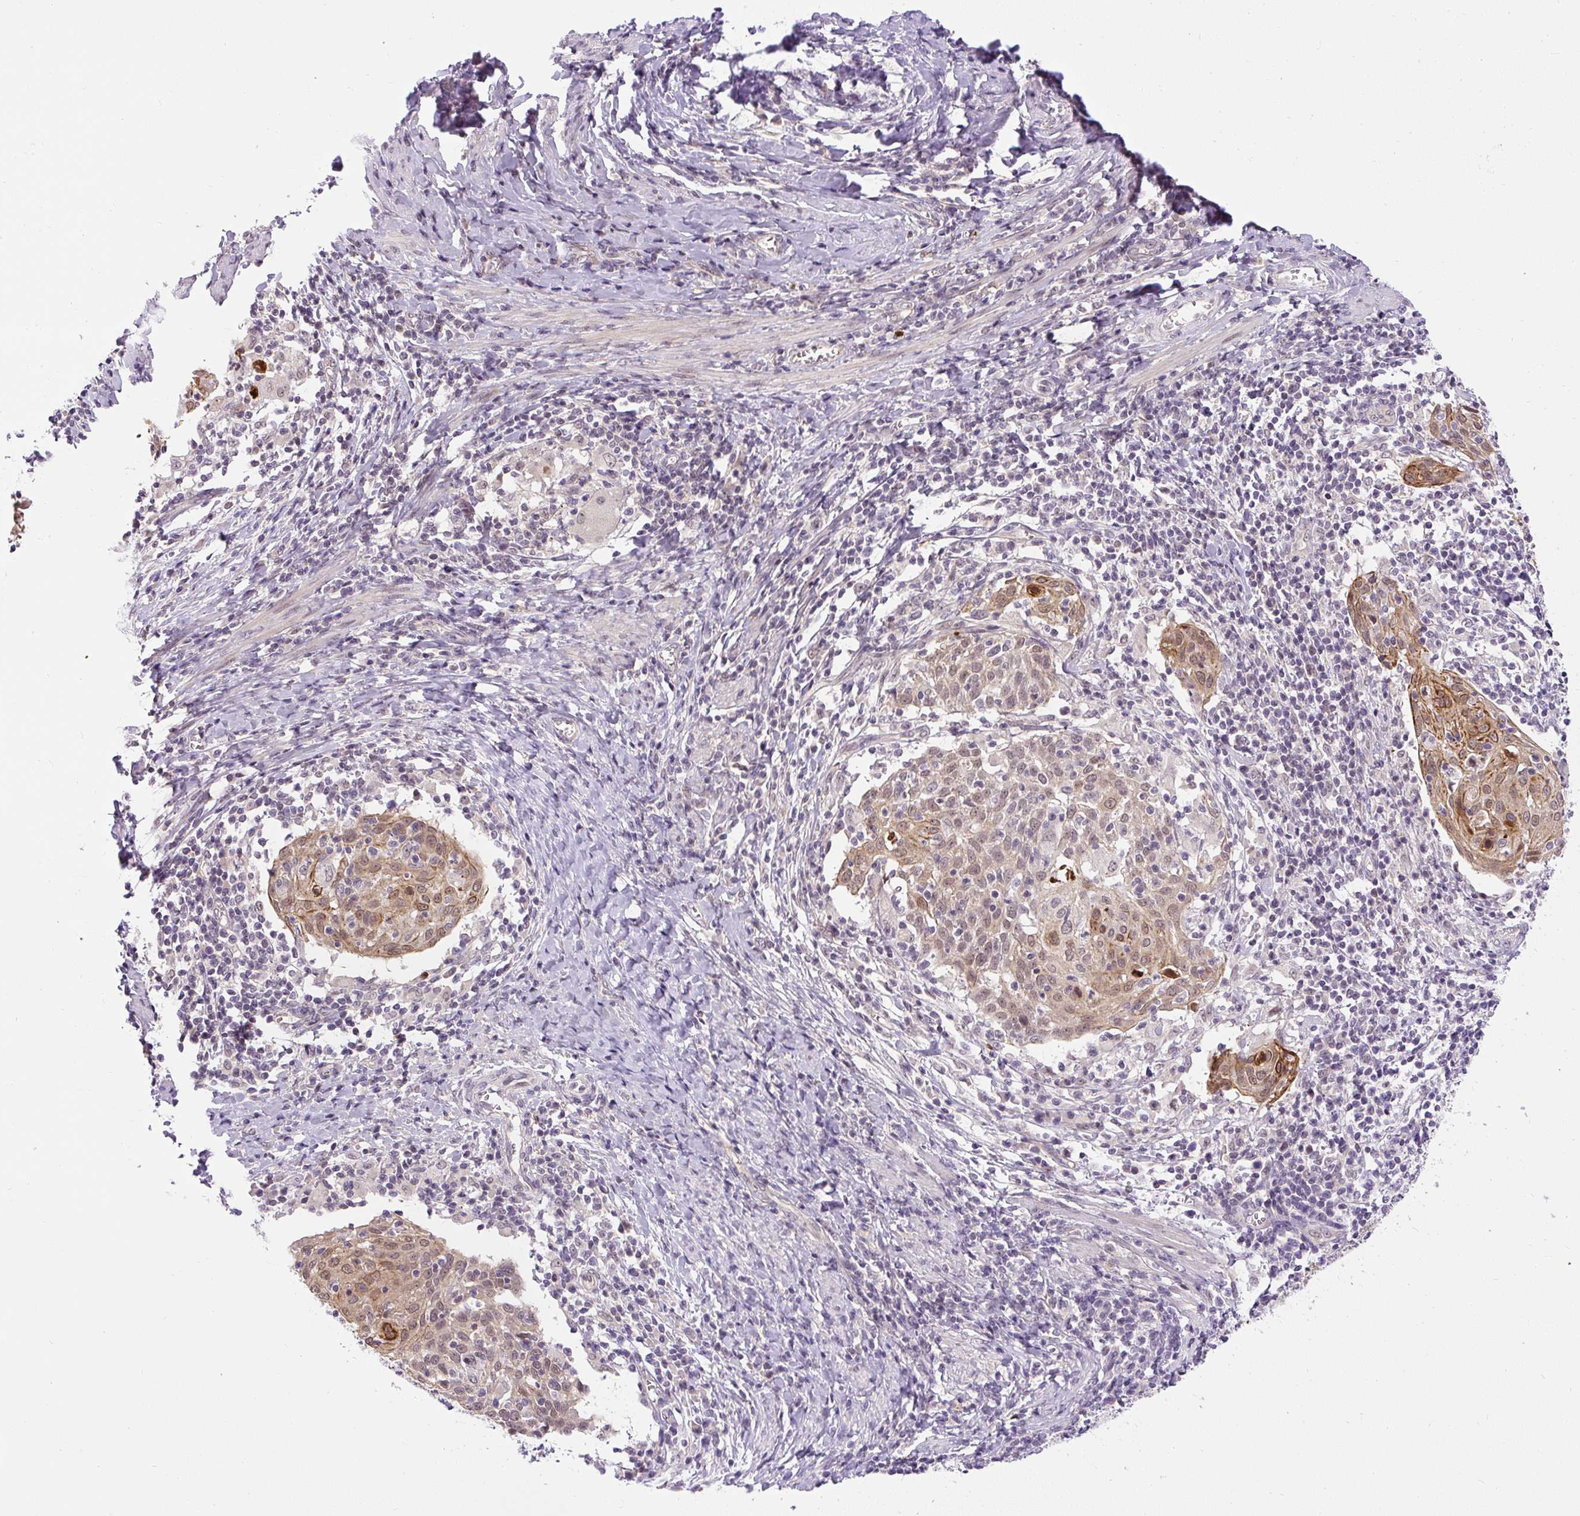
{"staining": {"intensity": "weak", "quantity": ">75%", "location": "cytoplasmic/membranous,nuclear"}, "tissue": "cervical cancer", "cell_type": "Tumor cells", "image_type": "cancer", "snomed": [{"axis": "morphology", "description": "Squamous cell carcinoma, NOS"}, {"axis": "topography", "description": "Cervix"}], "caption": "Protein expression analysis of cervical cancer exhibits weak cytoplasmic/membranous and nuclear expression in about >75% of tumor cells.", "gene": "FAM117B", "patient": {"sex": "female", "age": 52}}